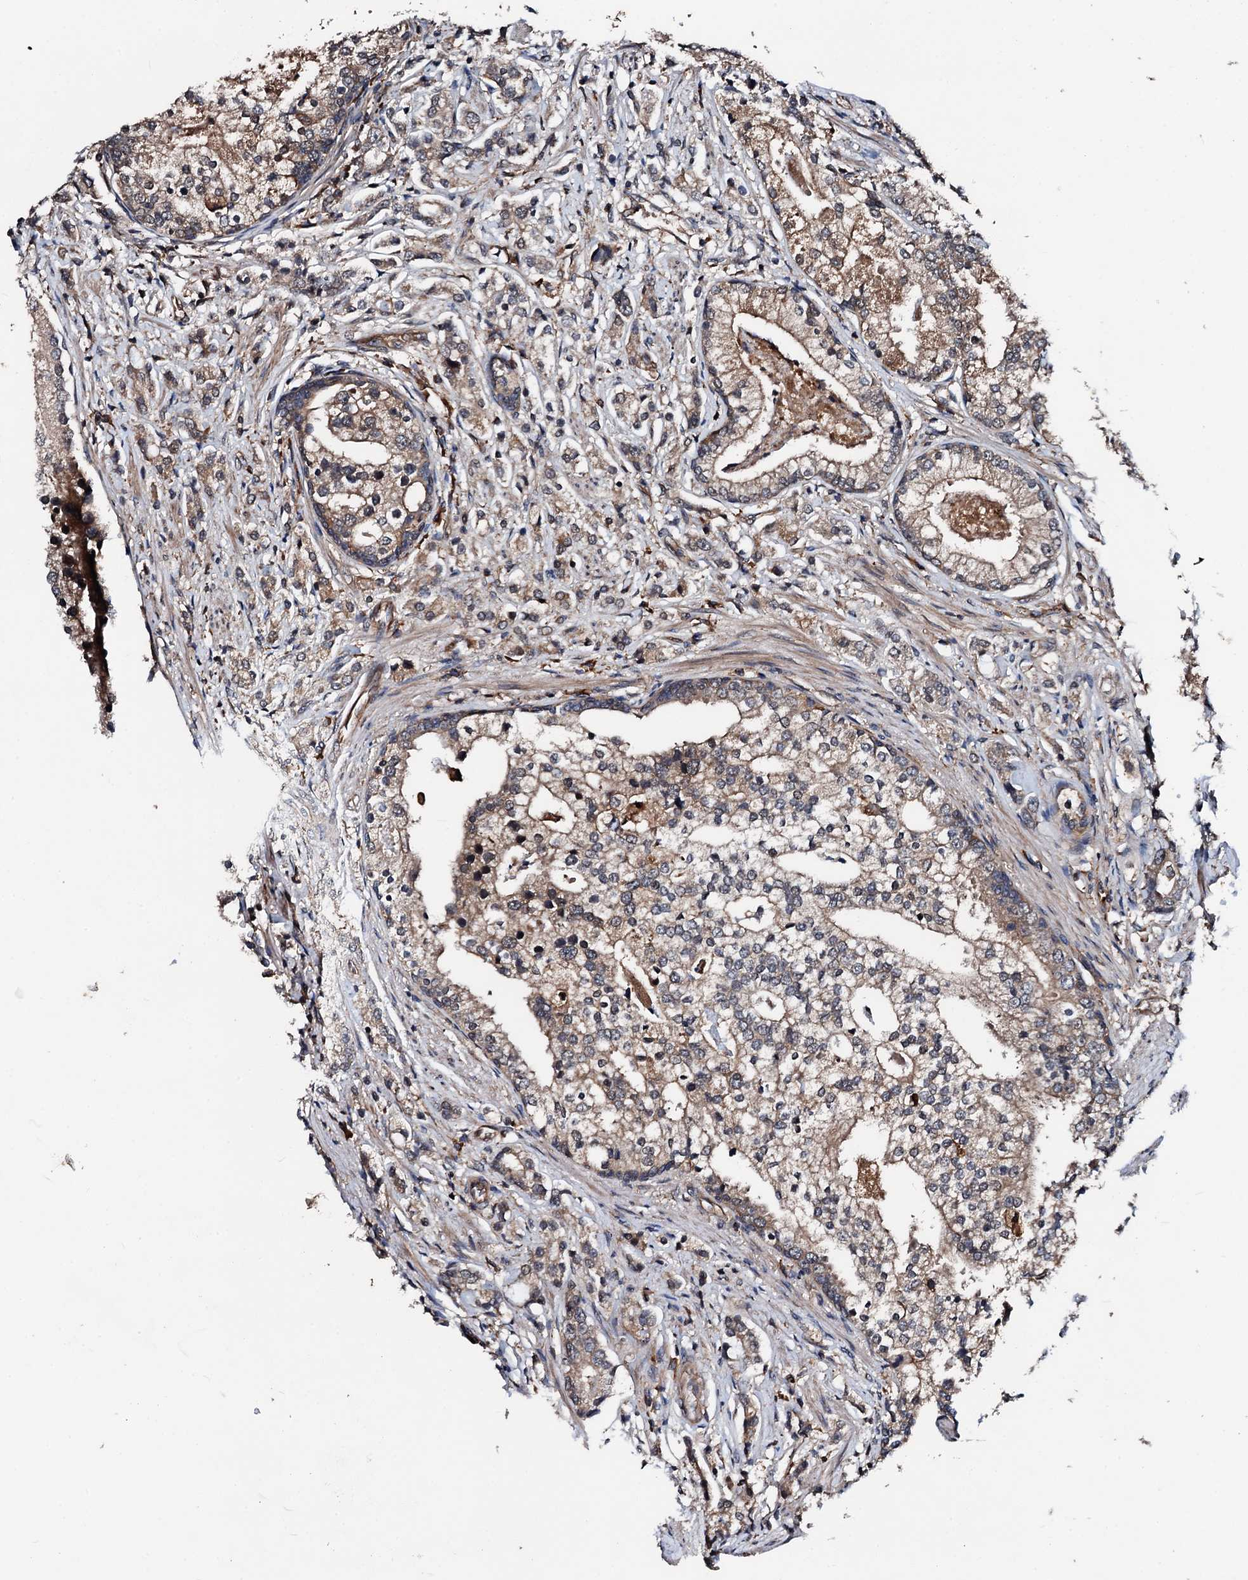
{"staining": {"intensity": "weak", "quantity": ">75%", "location": "cytoplasmic/membranous"}, "tissue": "prostate cancer", "cell_type": "Tumor cells", "image_type": "cancer", "snomed": [{"axis": "morphology", "description": "Adenocarcinoma, High grade"}, {"axis": "topography", "description": "Prostate"}], "caption": "This image reveals IHC staining of human prostate high-grade adenocarcinoma, with low weak cytoplasmic/membranous staining in about >75% of tumor cells.", "gene": "FGD4", "patient": {"sex": "male", "age": 69}}